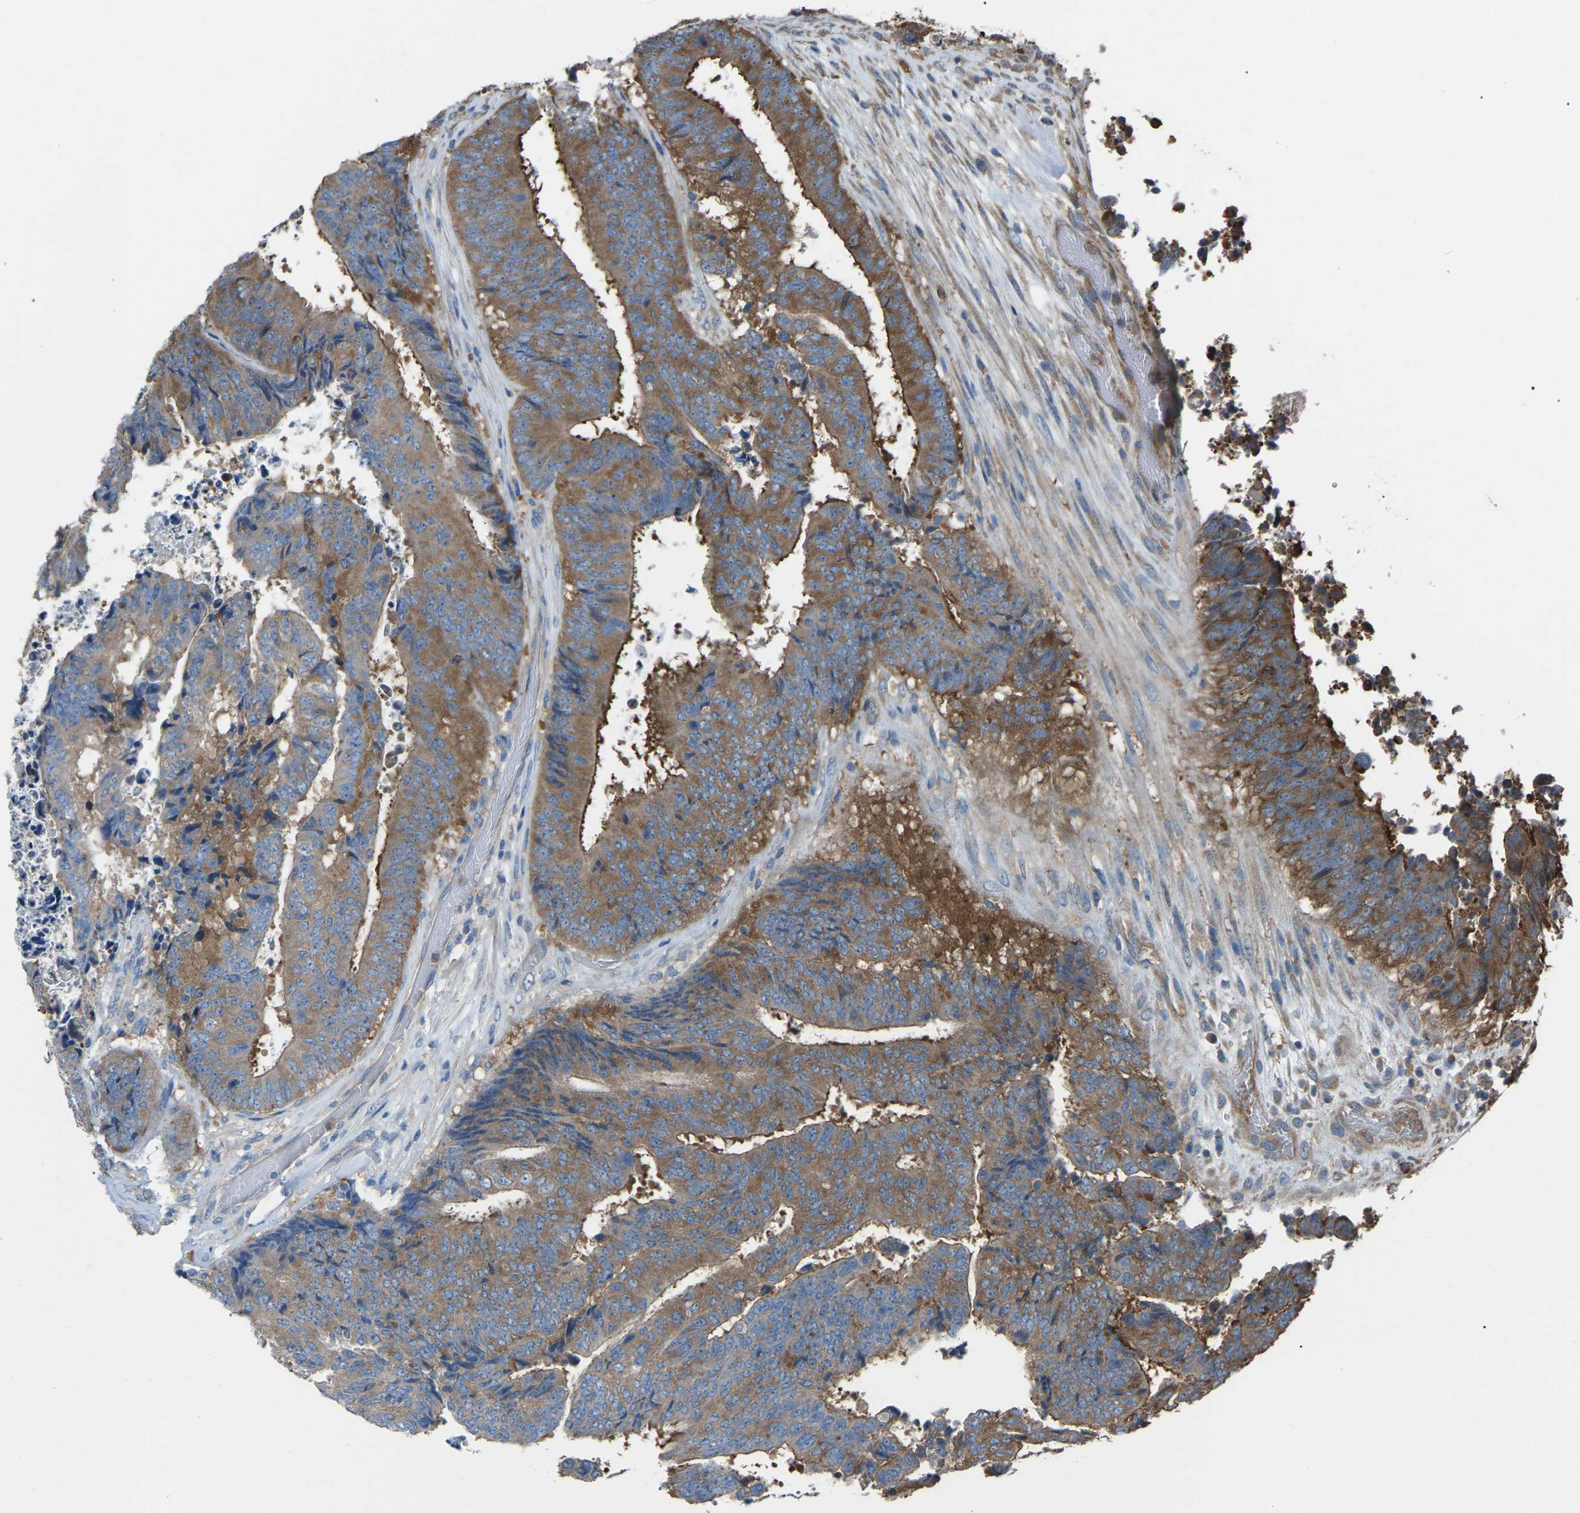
{"staining": {"intensity": "moderate", "quantity": ">75%", "location": "cytoplasmic/membranous"}, "tissue": "colorectal cancer", "cell_type": "Tumor cells", "image_type": "cancer", "snomed": [{"axis": "morphology", "description": "Adenocarcinoma, NOS"}, {"axis": "topography", "description": "Rectum"}], "caption": "IHC histopathology image of human colorectal adenocarcinoma stained for a protein (brown), which exhibits medium levels of moderate cytoplasmic/membranous staining in approximately >75% of tumor cells.", "gene": "AIMP1", "patient": {"sex": "male", "age": 72}}